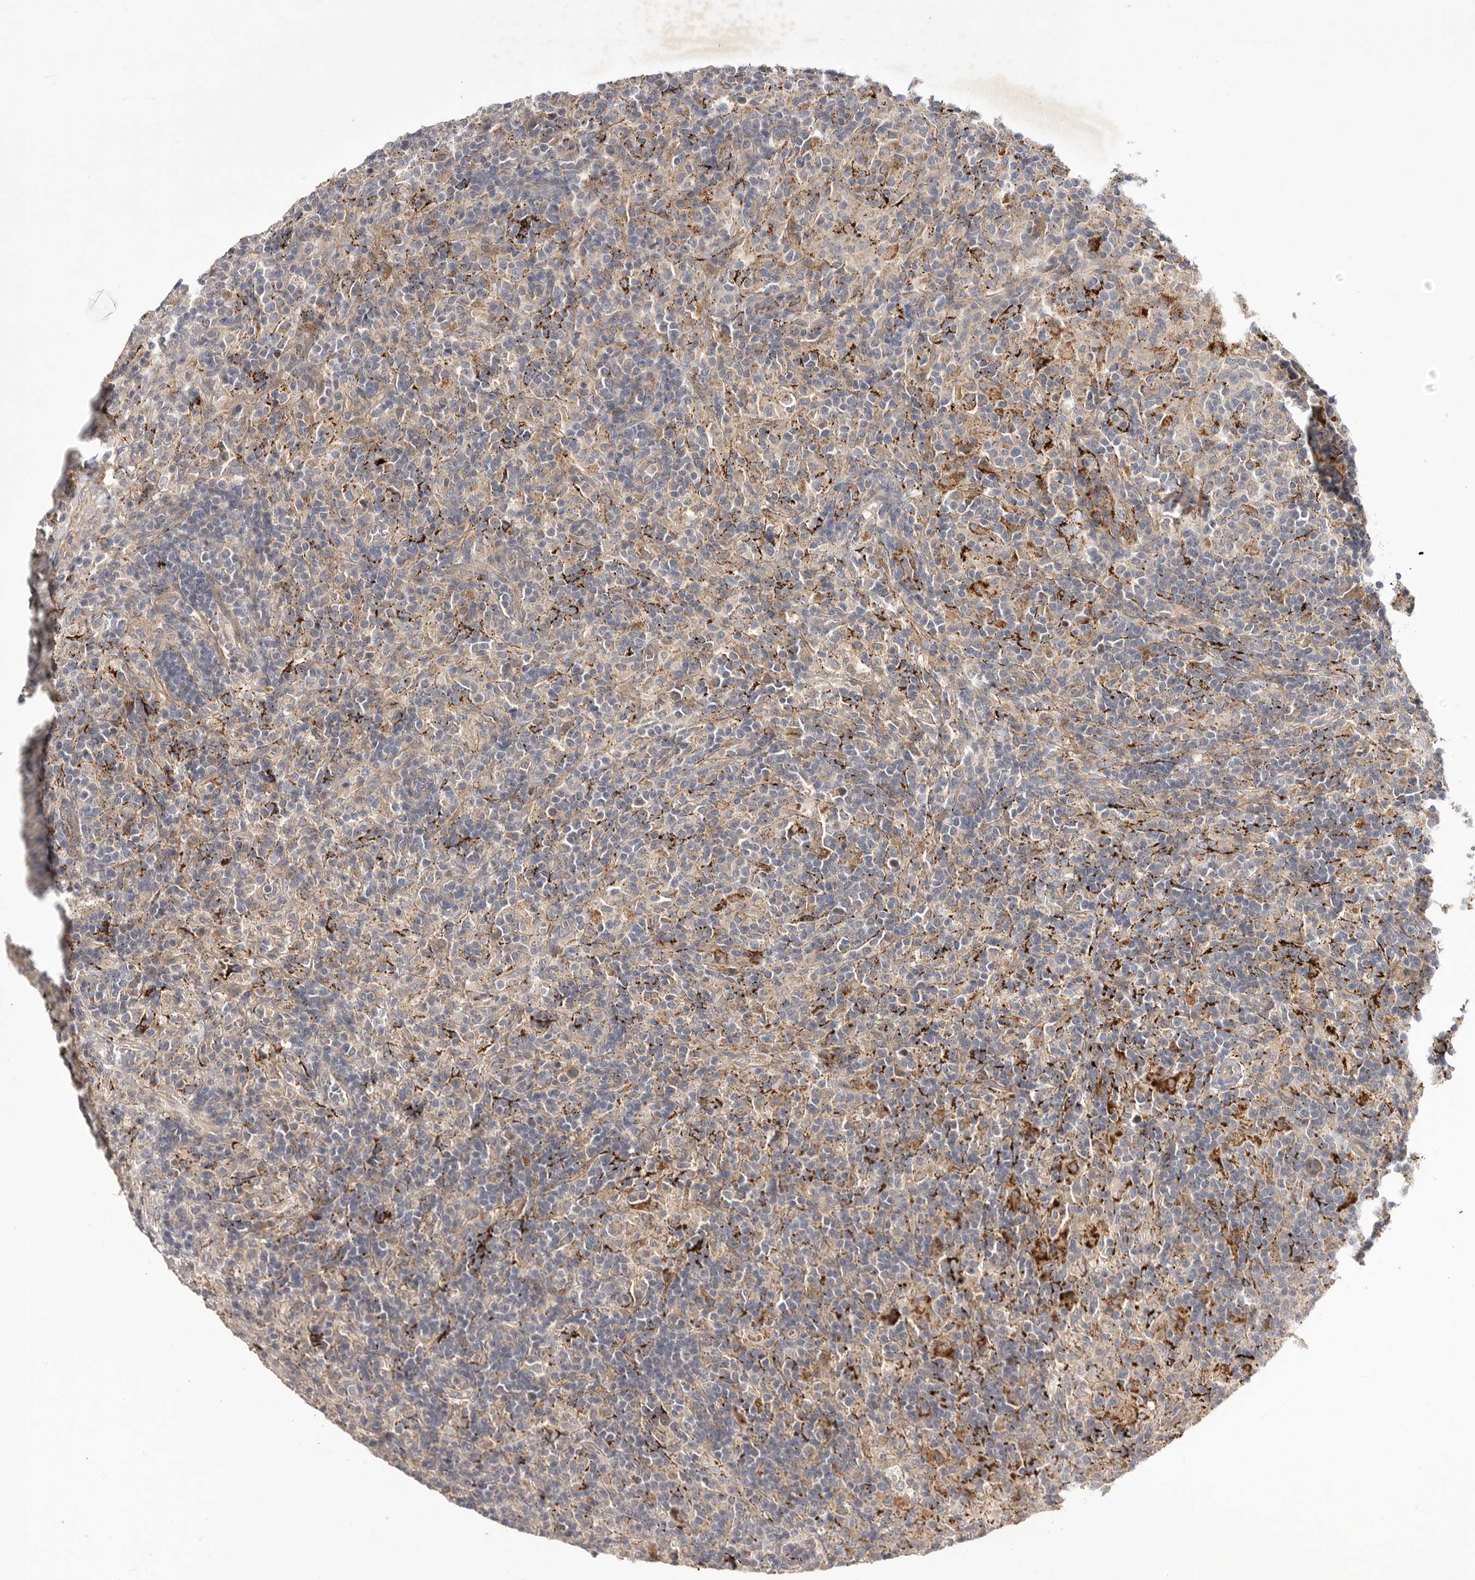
{"staining": {"intensity": "negative", "quantity": "none", "location": "none"}, "tissue": "lymphoma", "cell_type": "Tumor cells", "image_type": "cancer", "snomed": [{"axis": "morphology", "description": "Hodgkin's disease, NOS"}, {"axis": "topography", "description": "Lymph node"}], "caption": "The immunohistochemistry (IHC) histopathology image has no significant expression in tumor cells of lymphoma tissue. Nuclei are stained in blue.", "gene": "DHDDS", "patient": {"sex": "male", "age": 70}}